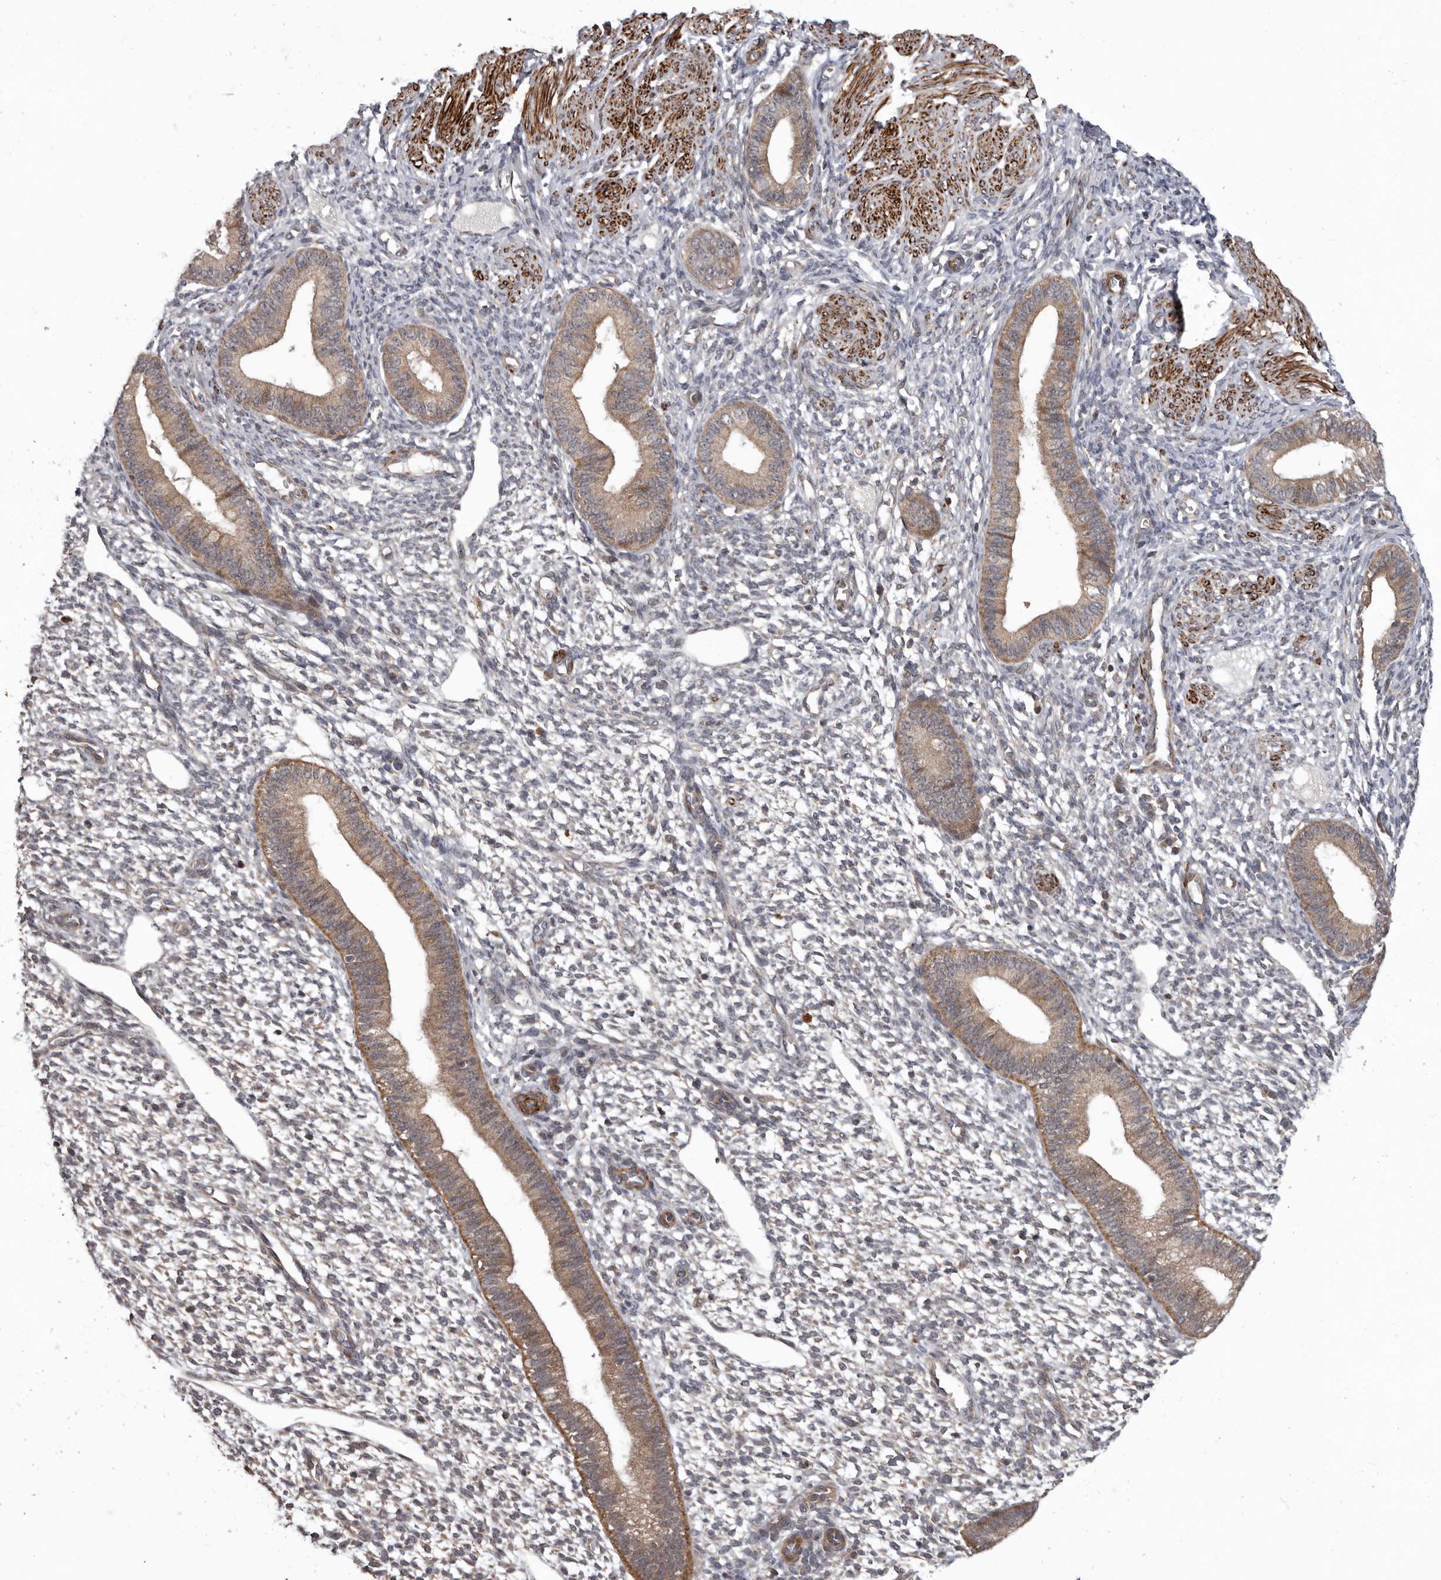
{"staining": {"intensity": "weak", "quantity": "<25%", "location": "cytoplasmic/membranous"}, "tissue": "endometrium", "cell_type": "Cells in endometrial stroma", "image_type": "normal", "snomed": [{"axis": "morphology", "description": "Normal tissue, NOS"}, {"axis": "topography", "description": "Endometrium"}], "caption": "DAB (3,3'-diaminobenzidine) immunohistochemical staining of unremarkable endometrium exhibits no significant expression in cells in endometrial stroma.", "gene": "FGFR4", "patient": {"sex": "female", "age": 46}}